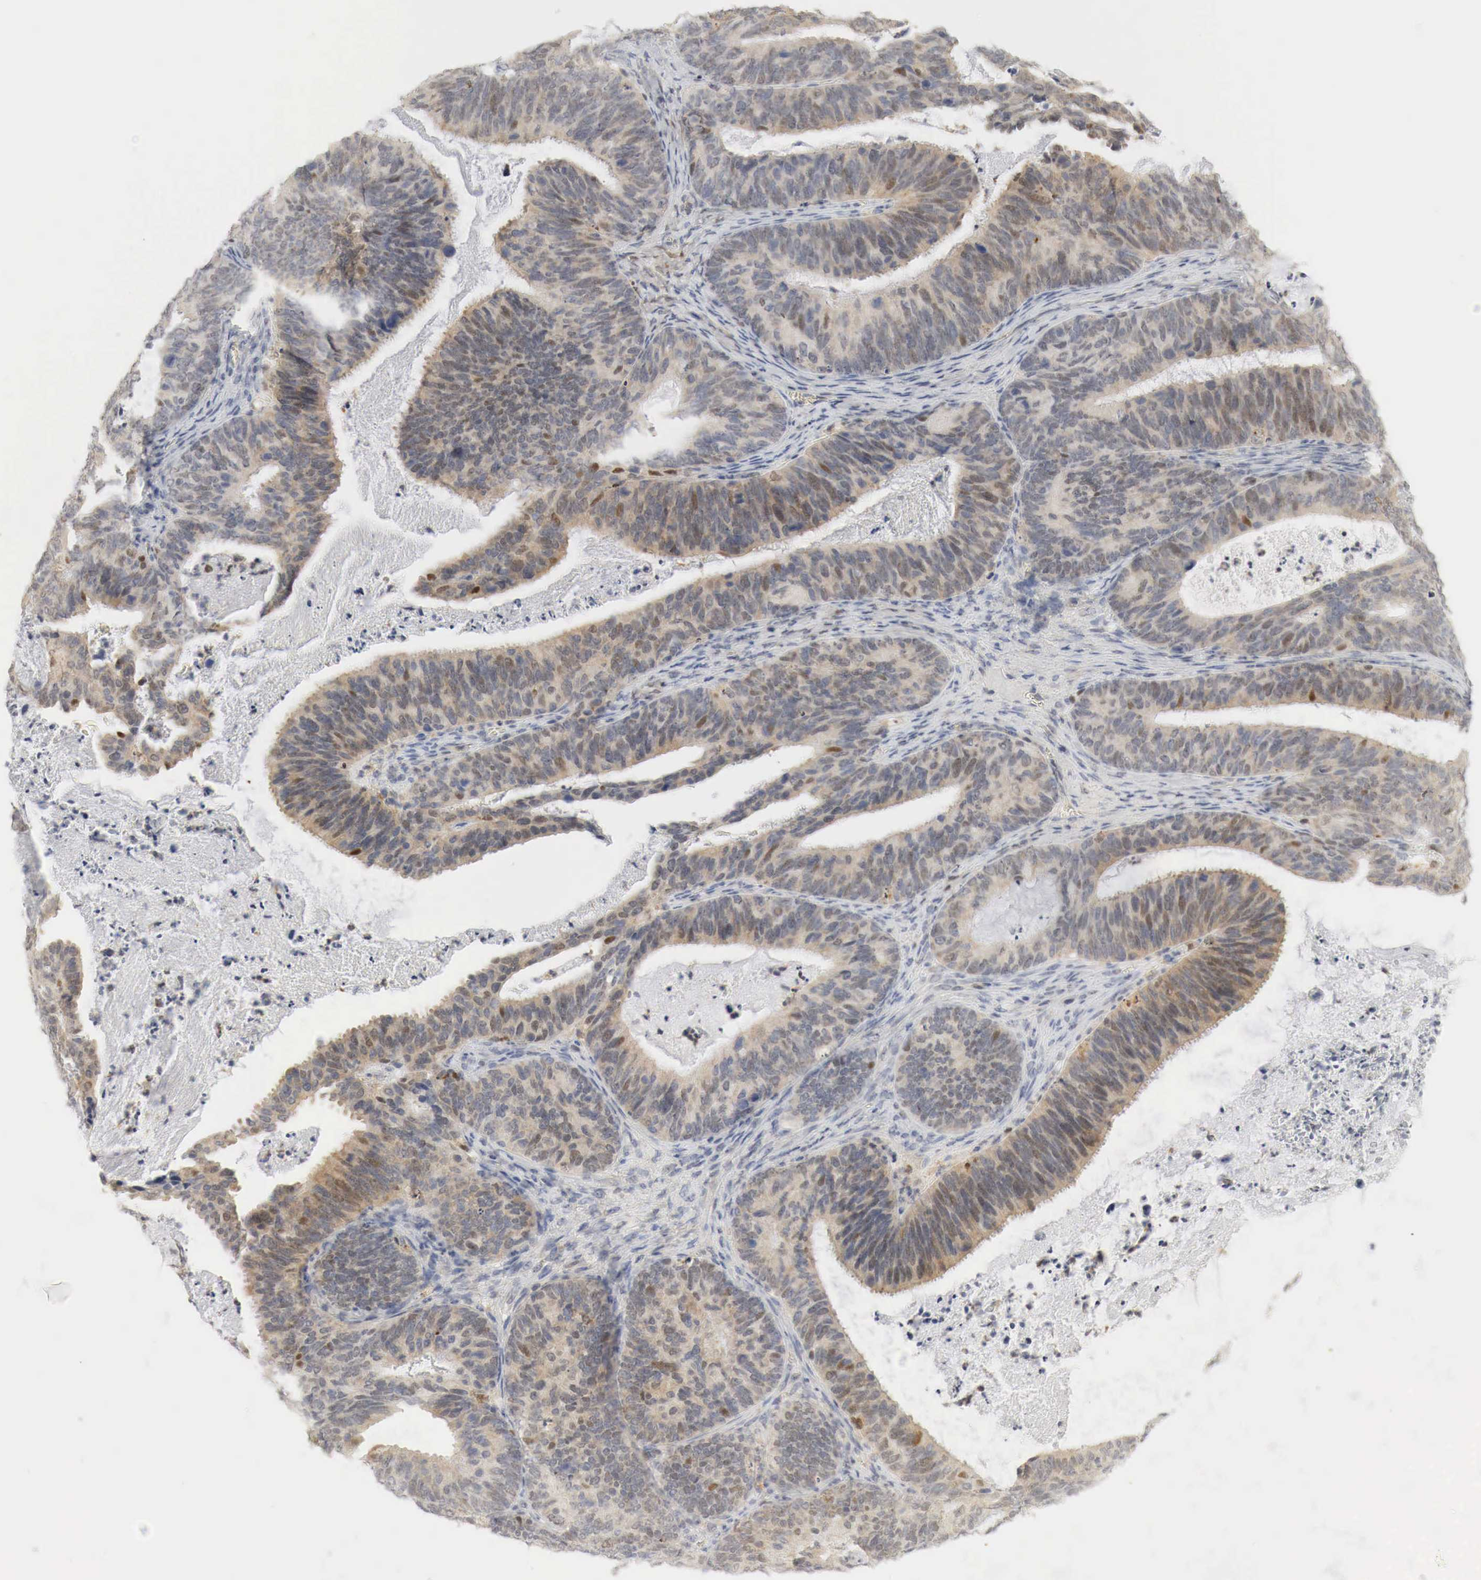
{"staining": {"intensity": "moderate", "quantity": "25%-75%", "location": "cytoplasmic/membranous,nuclear"}, "tissue": "ovarian cancer", "cell_type": "Tumor cells", "image_type": "cancer", "snomed": [{"axis": "morphology", "description": "Carcinoma, endometroid"}, {"axis": "topography", "description": "Ovary"}], "caption": "Protein staining of endometroid carcinoma (ovarian) tissue demonstrates moderate cytoplasmic/membranous and nuclear positivity in approximately 25%-75% of tumor cells.", "gene": "MYC", "patient": {"sex": "female", "age": 52}}